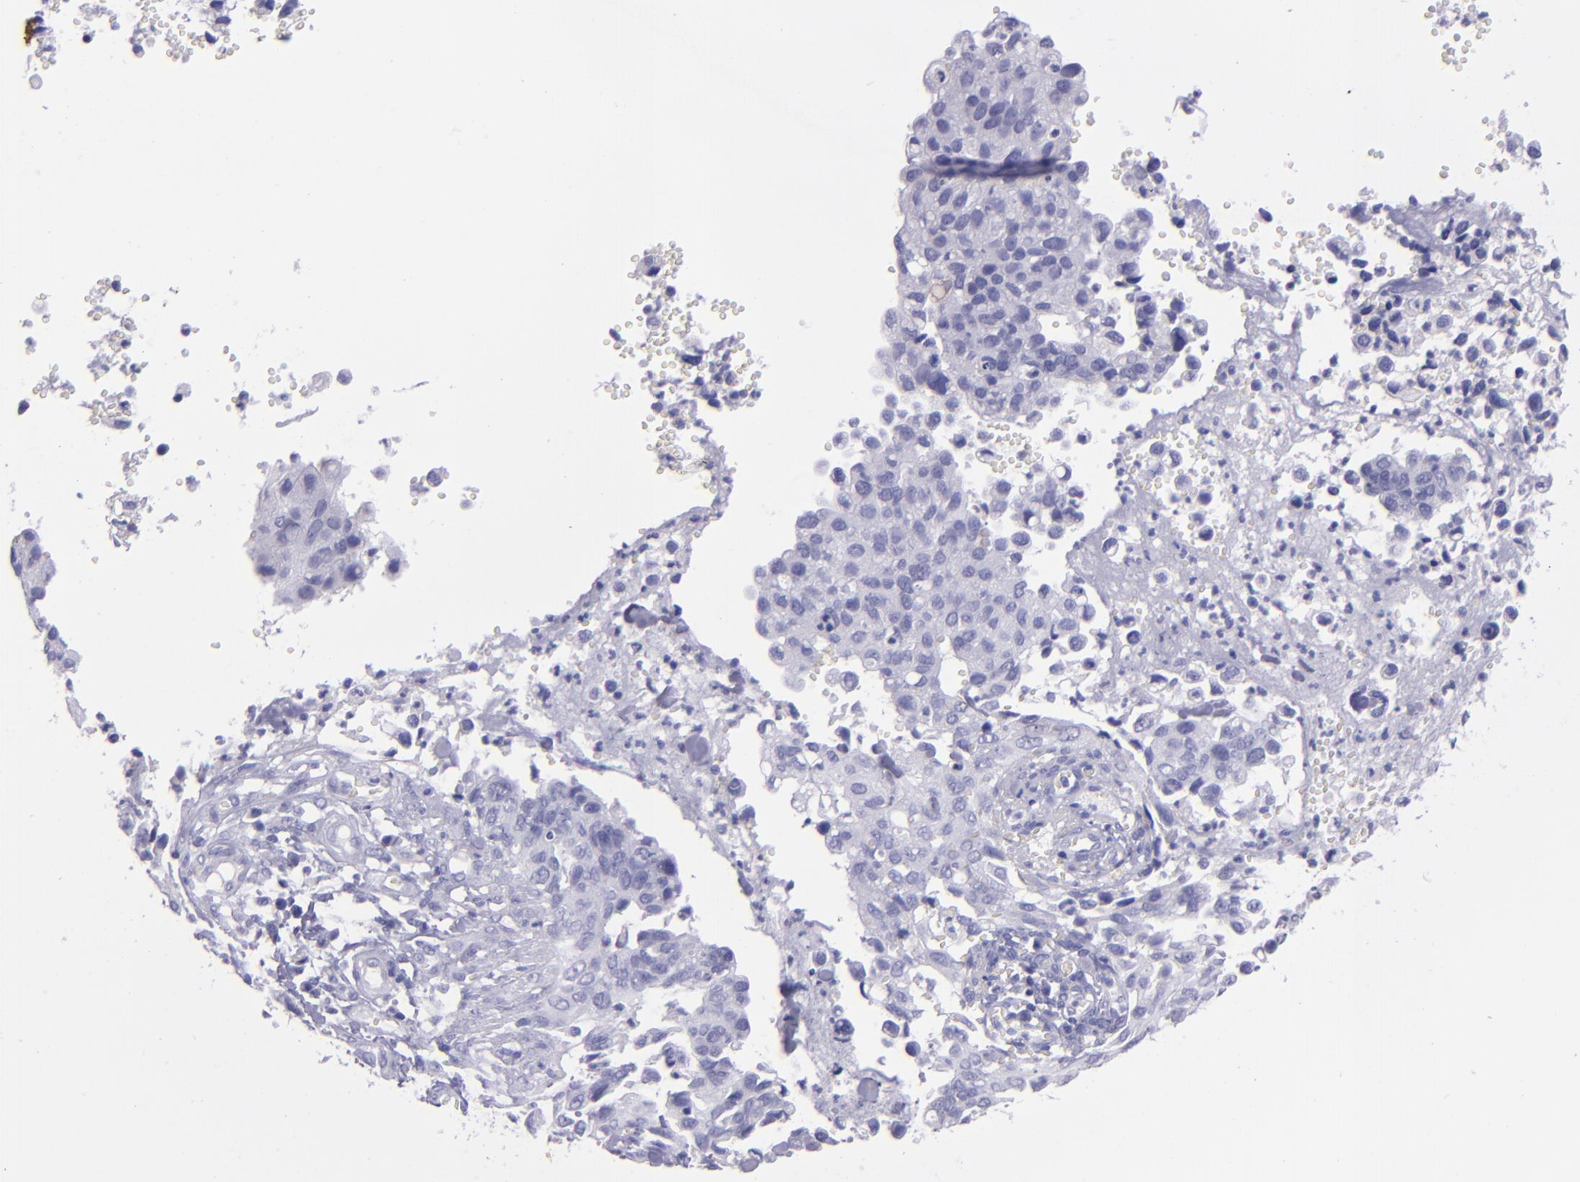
{"staining": {"intensity": "negative", "quantity": "none", "location": "none"}, "tissue": "cervical cancer", "cell_type": "Tumor cells", "image_type": "cancer", "snomed": [{"axis": "morphology", "description": "Normal tissue, NOS"}, {"axis": "morphology", "description": "Squamous cell carcinoma, NOS"}, {"axis": "topography", "description": "Cervix"}], "caption": "An image of cervical cancer (squamous cell carcinoma) stained for a protein exhibits no brown staining in tumor cells.", "gene": "TNNT3", "patient": {"sex": "female", "age": 45}}